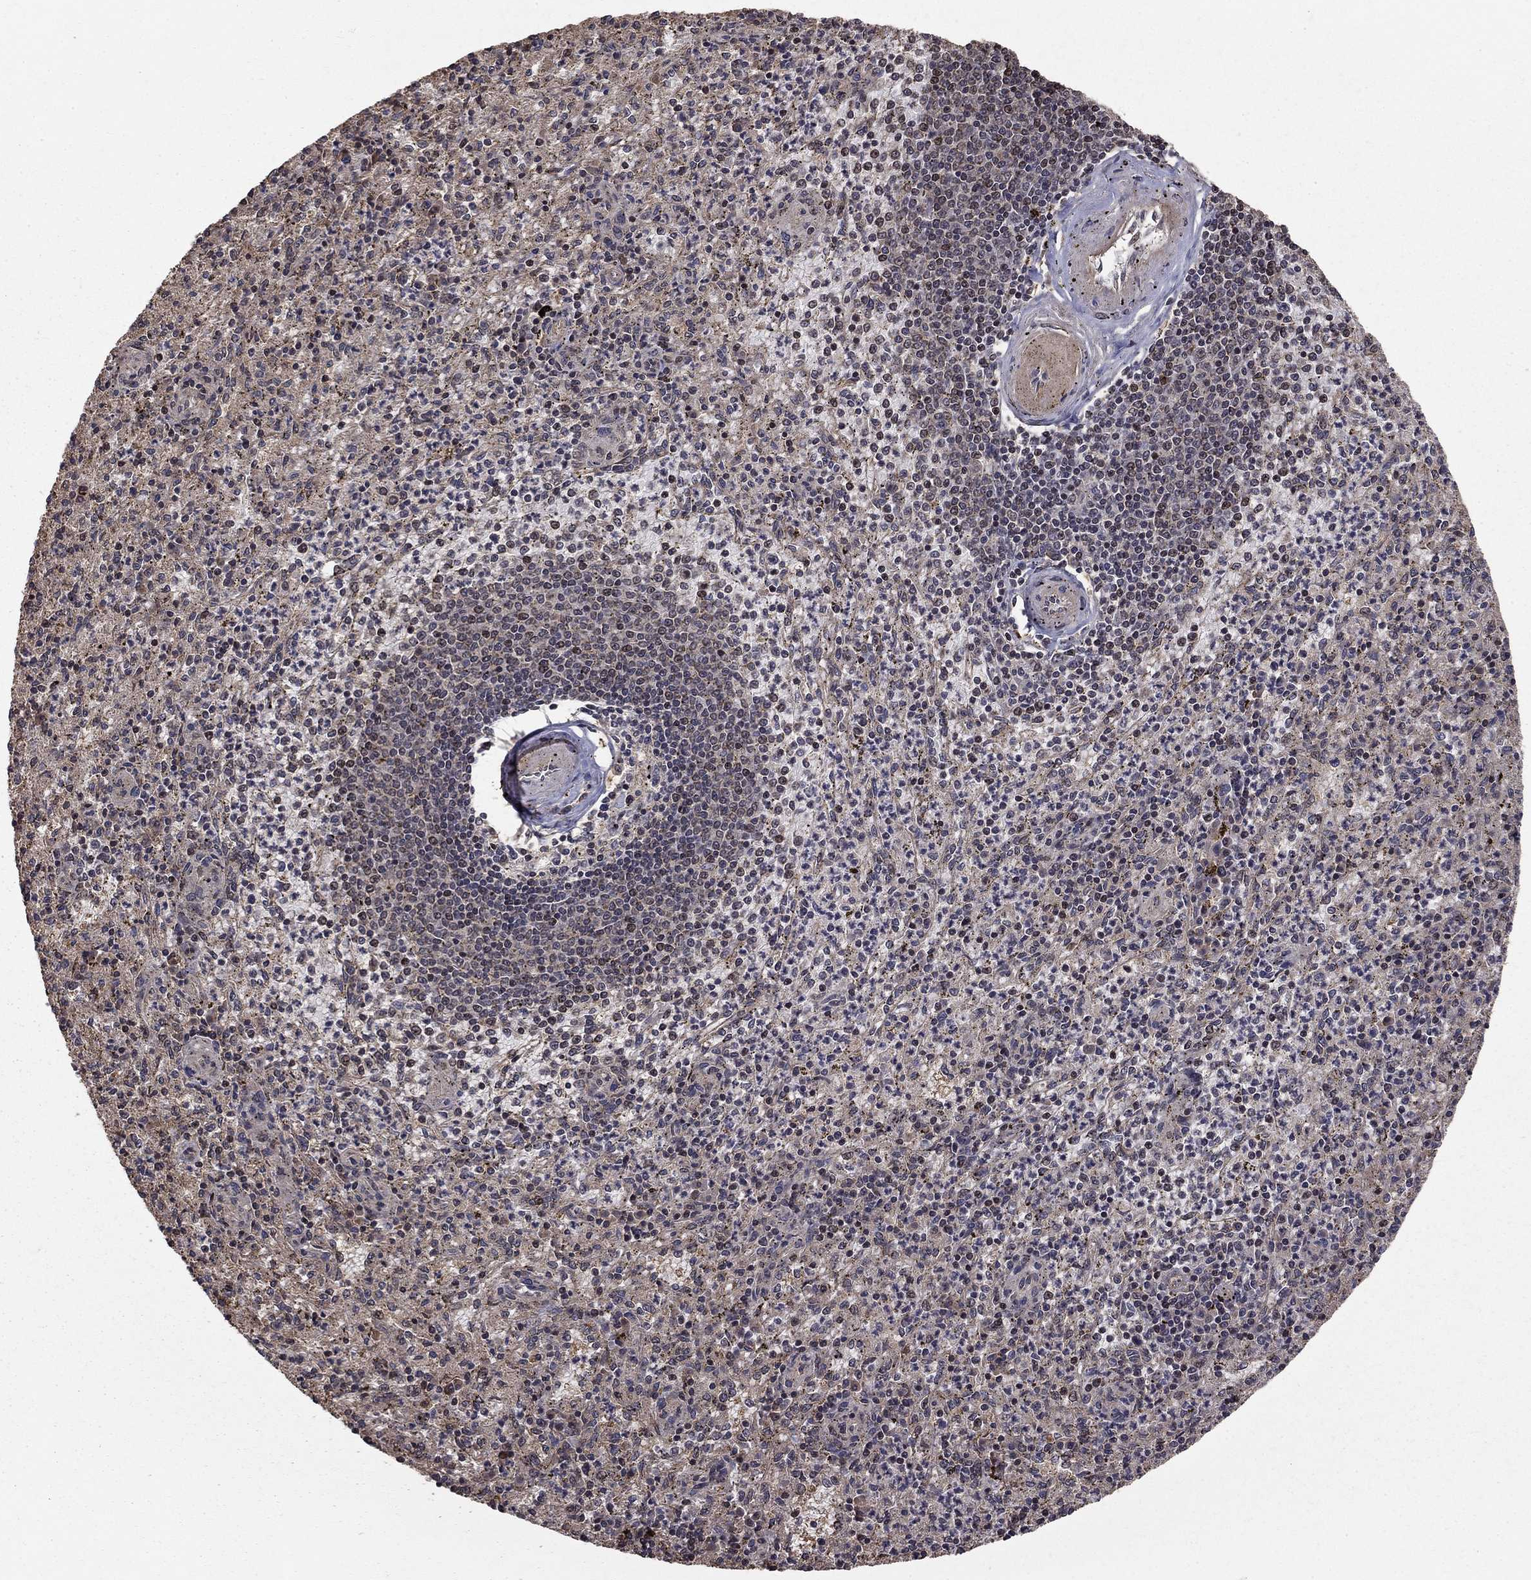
{"staining": {"intensity": "moderate", "quantity": "<25%", "location": "nuclear"}, "tissue": "spleen", "cell_type": "Cells in red pulp", "image_type": "normal", "snomed": [{"axis": "morphology", "description": "Normal tissue, NOS"}, {"axis": "topography", "description": "Spleen"}], "caption": "This is an image of IHC staining of benign spleen, which shows moderate staining in the nuclear of cells in red pulp.", "gene": "ACOT13", "patient": {"sex": "male", "age": 60}}